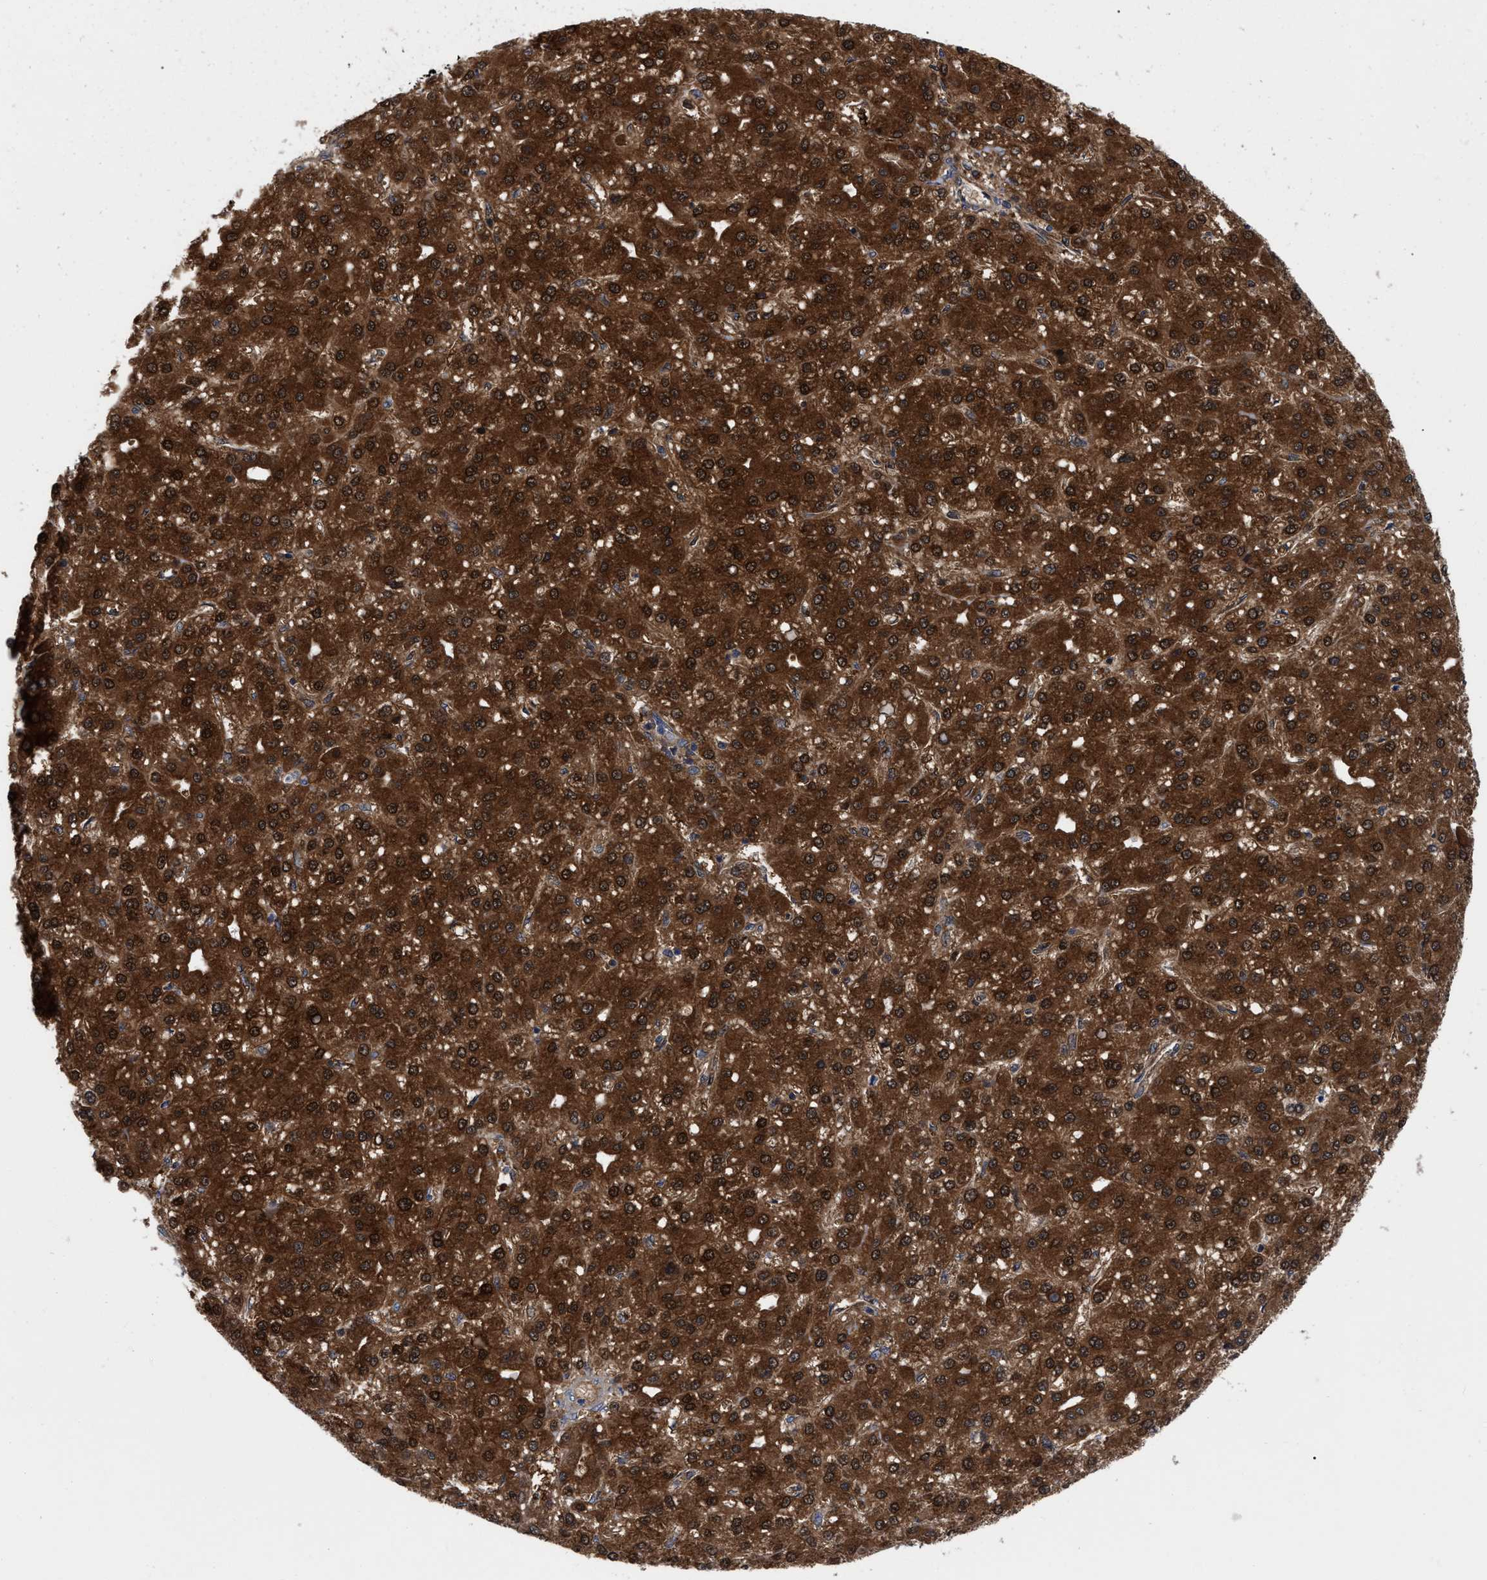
{"staining": {"intensity": "strong", "quantity": ">75%", "location": "cytoplasmic/membranous,nuclear"}, "tissue": "liver cancer", "cell_type": "Tumor cells", "image_type": "cancer", "snomed": [{"axis": "morphology", "description": "Carcinoma, Hepatocellular, NOS"}, {"axis": "topography", "description": "Liver"}], "caption": "Immunohistochemical staining of liver cancer reveals high levels of strong cytoplasmic/membranous and nuclear expression in about >75% of tumor cells. (DAB (3,3'-diaminobenzidine) IHC, brown staining for protein, blue staining for nuclei).", "gene": "RBKS", "patient": {"sex": "male", "age": 67}}